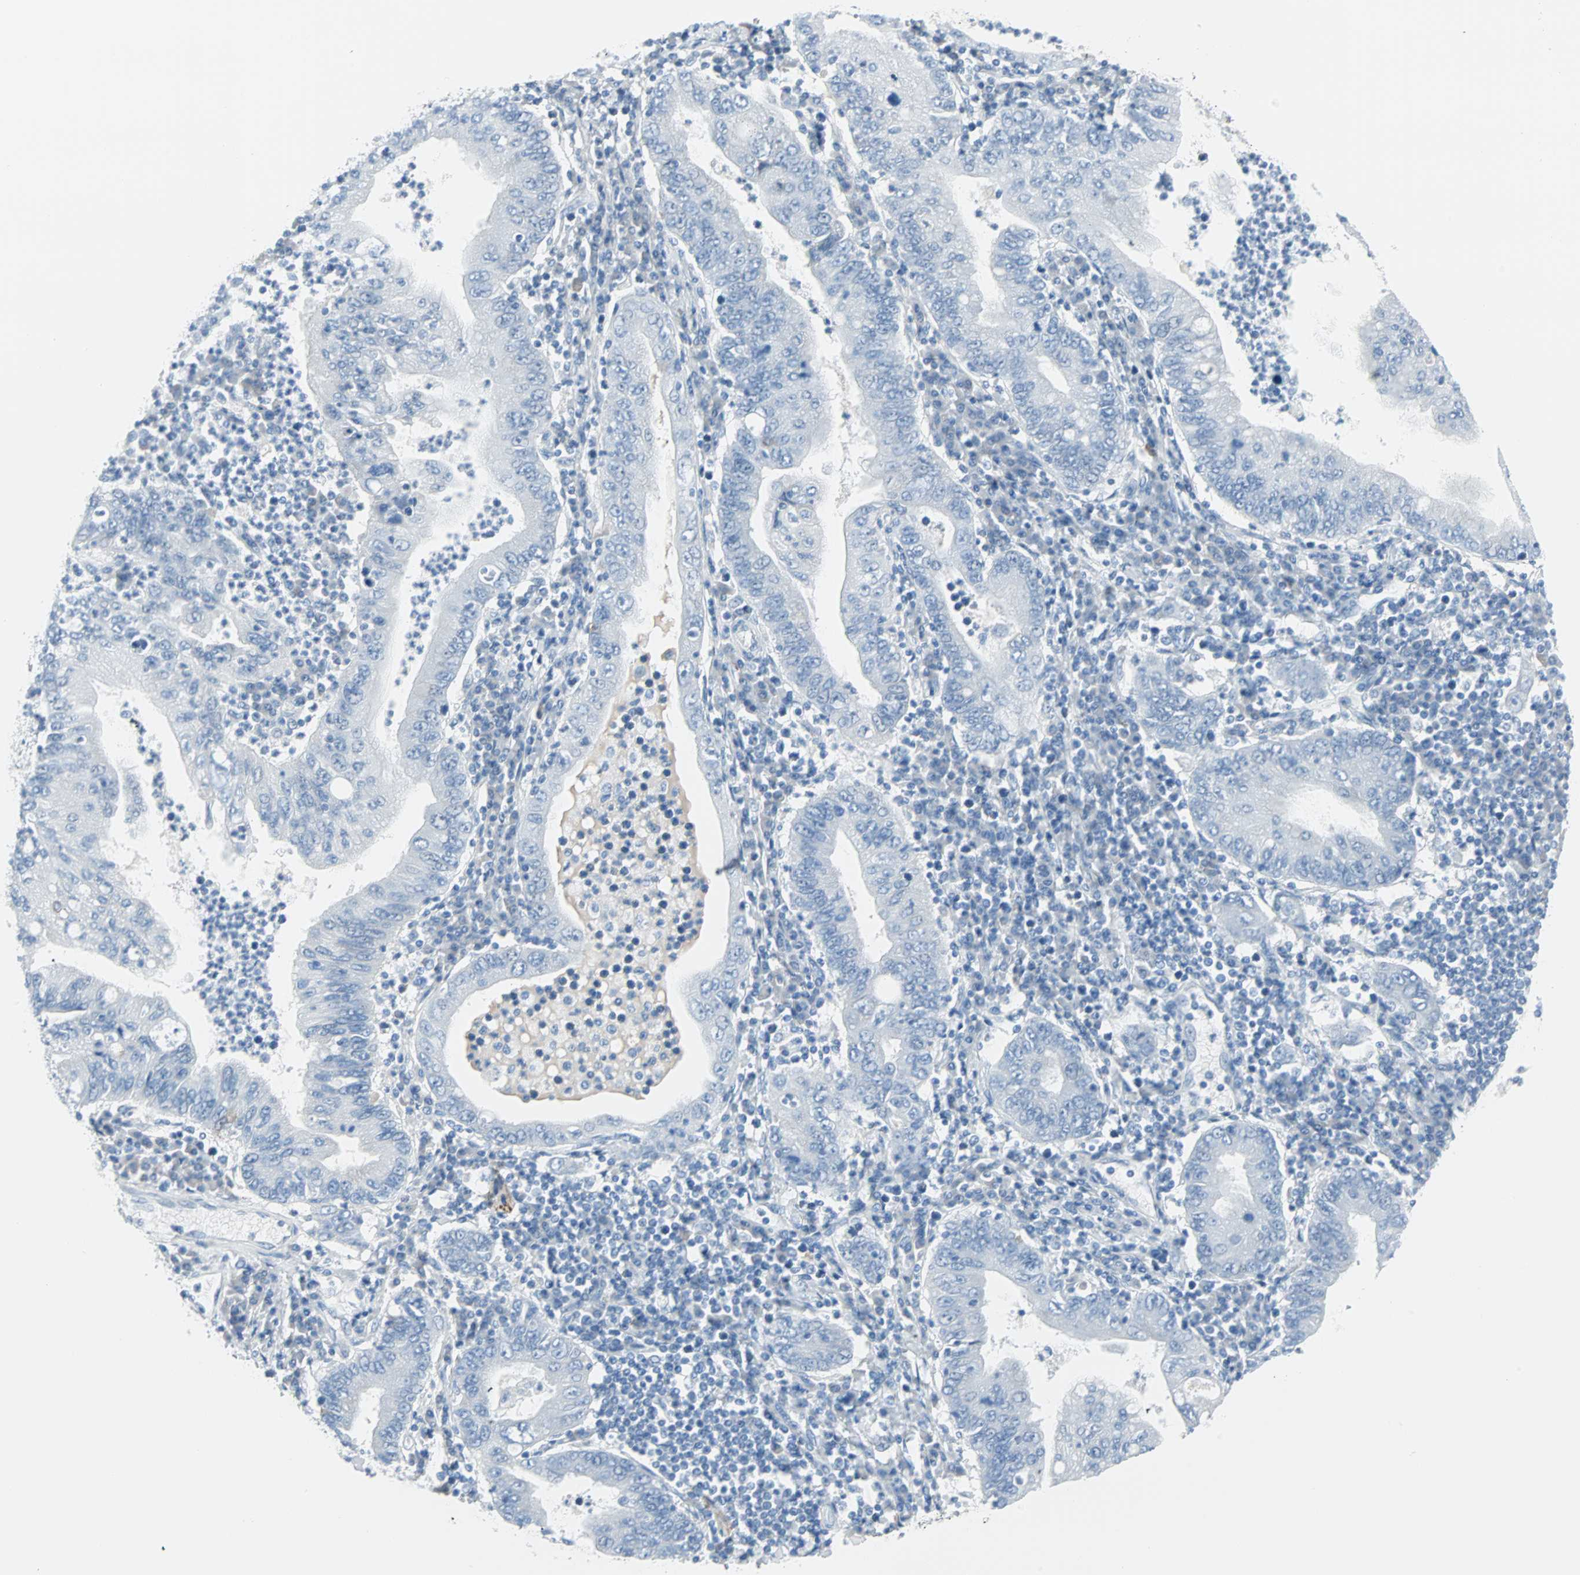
{"staining": {"intensity": "negative", "quantity": "none", "location": "none"}, "tissue": "stomach cancer", "cell_type": "Tumor cells", "image_type": "cancer", "snomed": [{"axis": "morphology", "description": "Normal tissue, NOS"}, {"axis": "morphology", "description": "Adenocarcinoma, NOS"}, {"axis": "topography", "description": "Esophagus"}, {"axis": "topography", "description": "Stomach, upper"}, {"axis": "topography", "description": "Peripheral nerve tissue"}], "caption": "Stomach adenocarcinoma was stained to show a protein in brown. There is no significant expression in tumor cells.", "gene": "STX1A", "patient": {"sex": "male", "age": 62}}